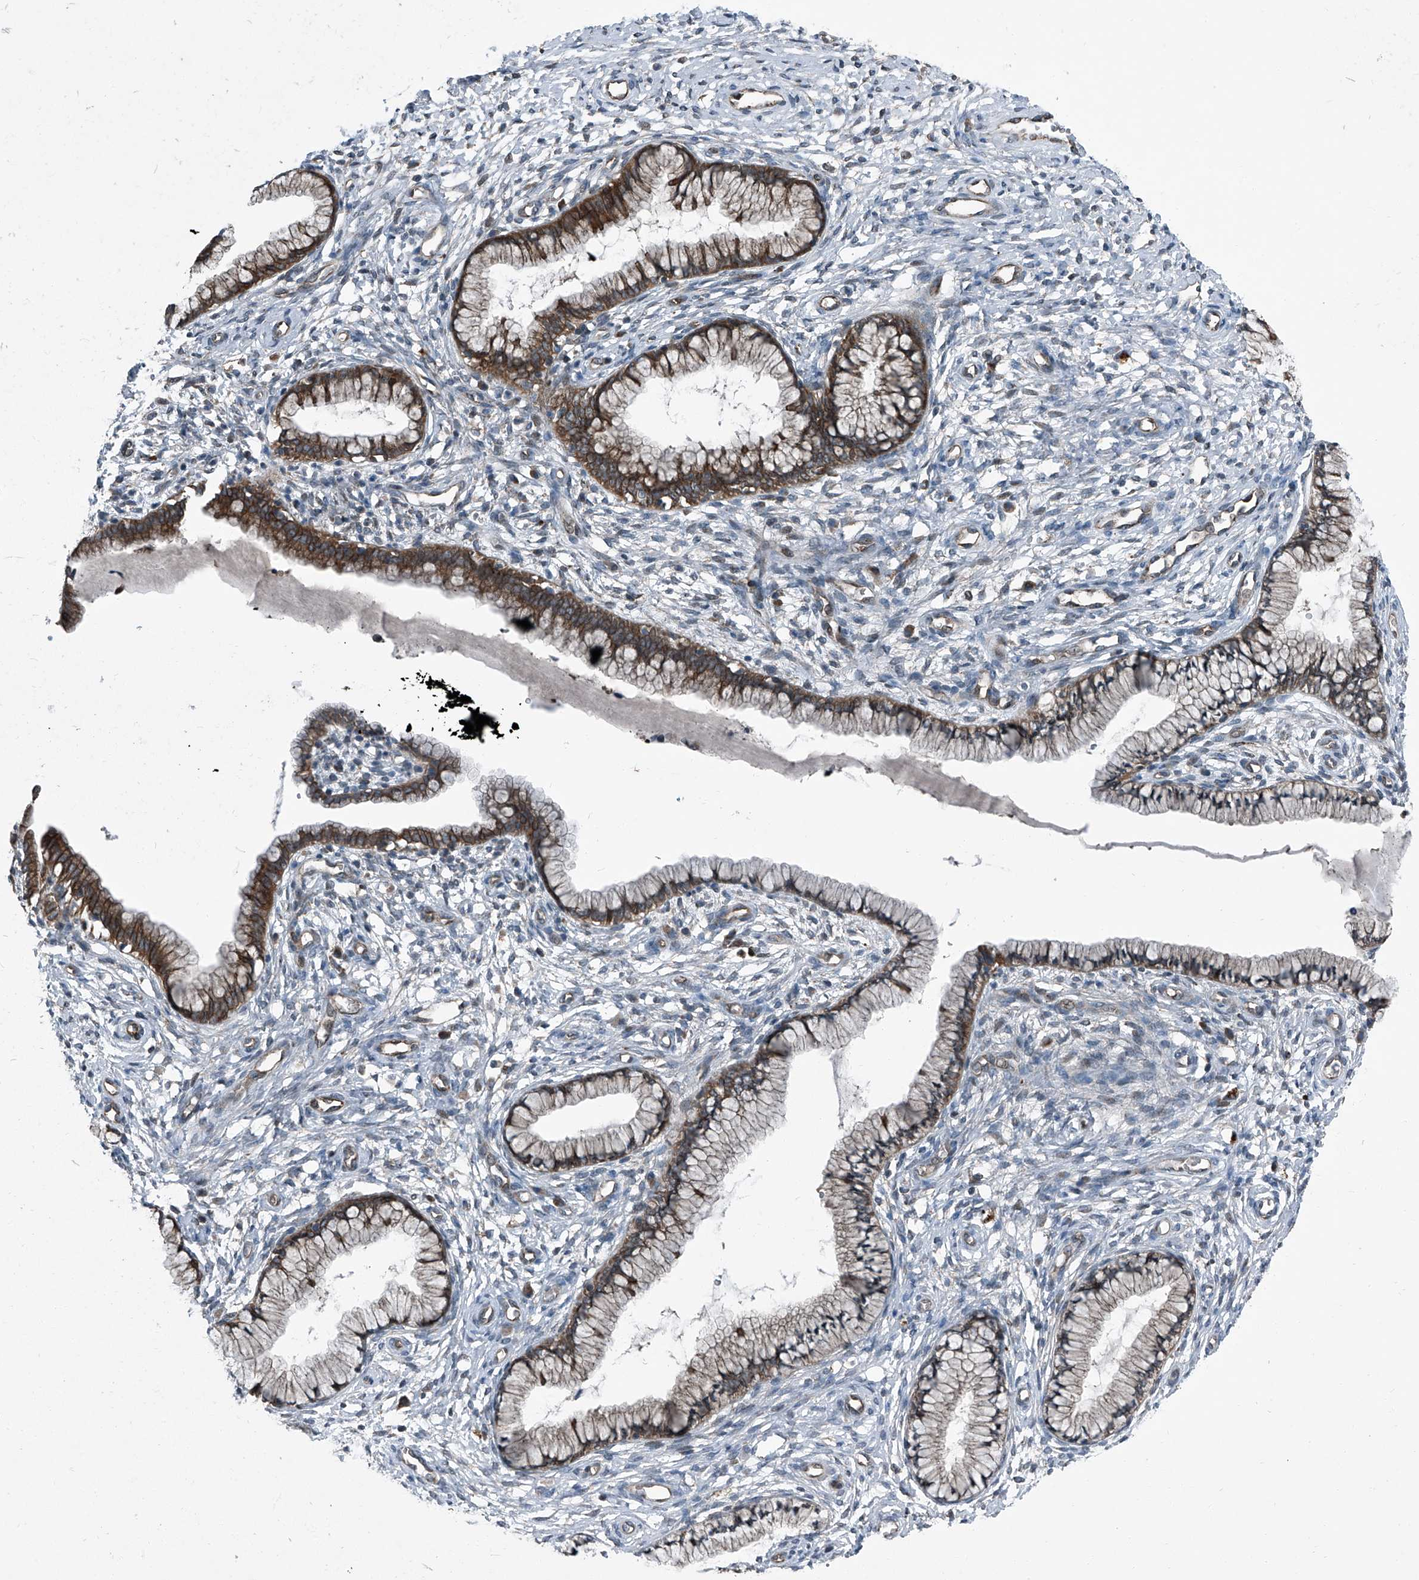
{"staining": {"intensity": "moderate", "quantity": ">75%", "location": "cytoplasmic/membranous"}, "tissue": "cervix", "cell_type": "Glandular cells", "image_type": "normal", "snomed": [{"axis": "morphology", "description": "Normal tissue, NOS"}, {"axis": "topography", "description": "Cervix"}], "caption": "IHC micrograph of normal human cervix stained for a protein (brown), which demonstrates medium levels of moderate cytoplasmic/membranous staining in approximately >75% of glandular cells.", "gene": "SENP2", "patient": {"sex": "female", "age": 36}}